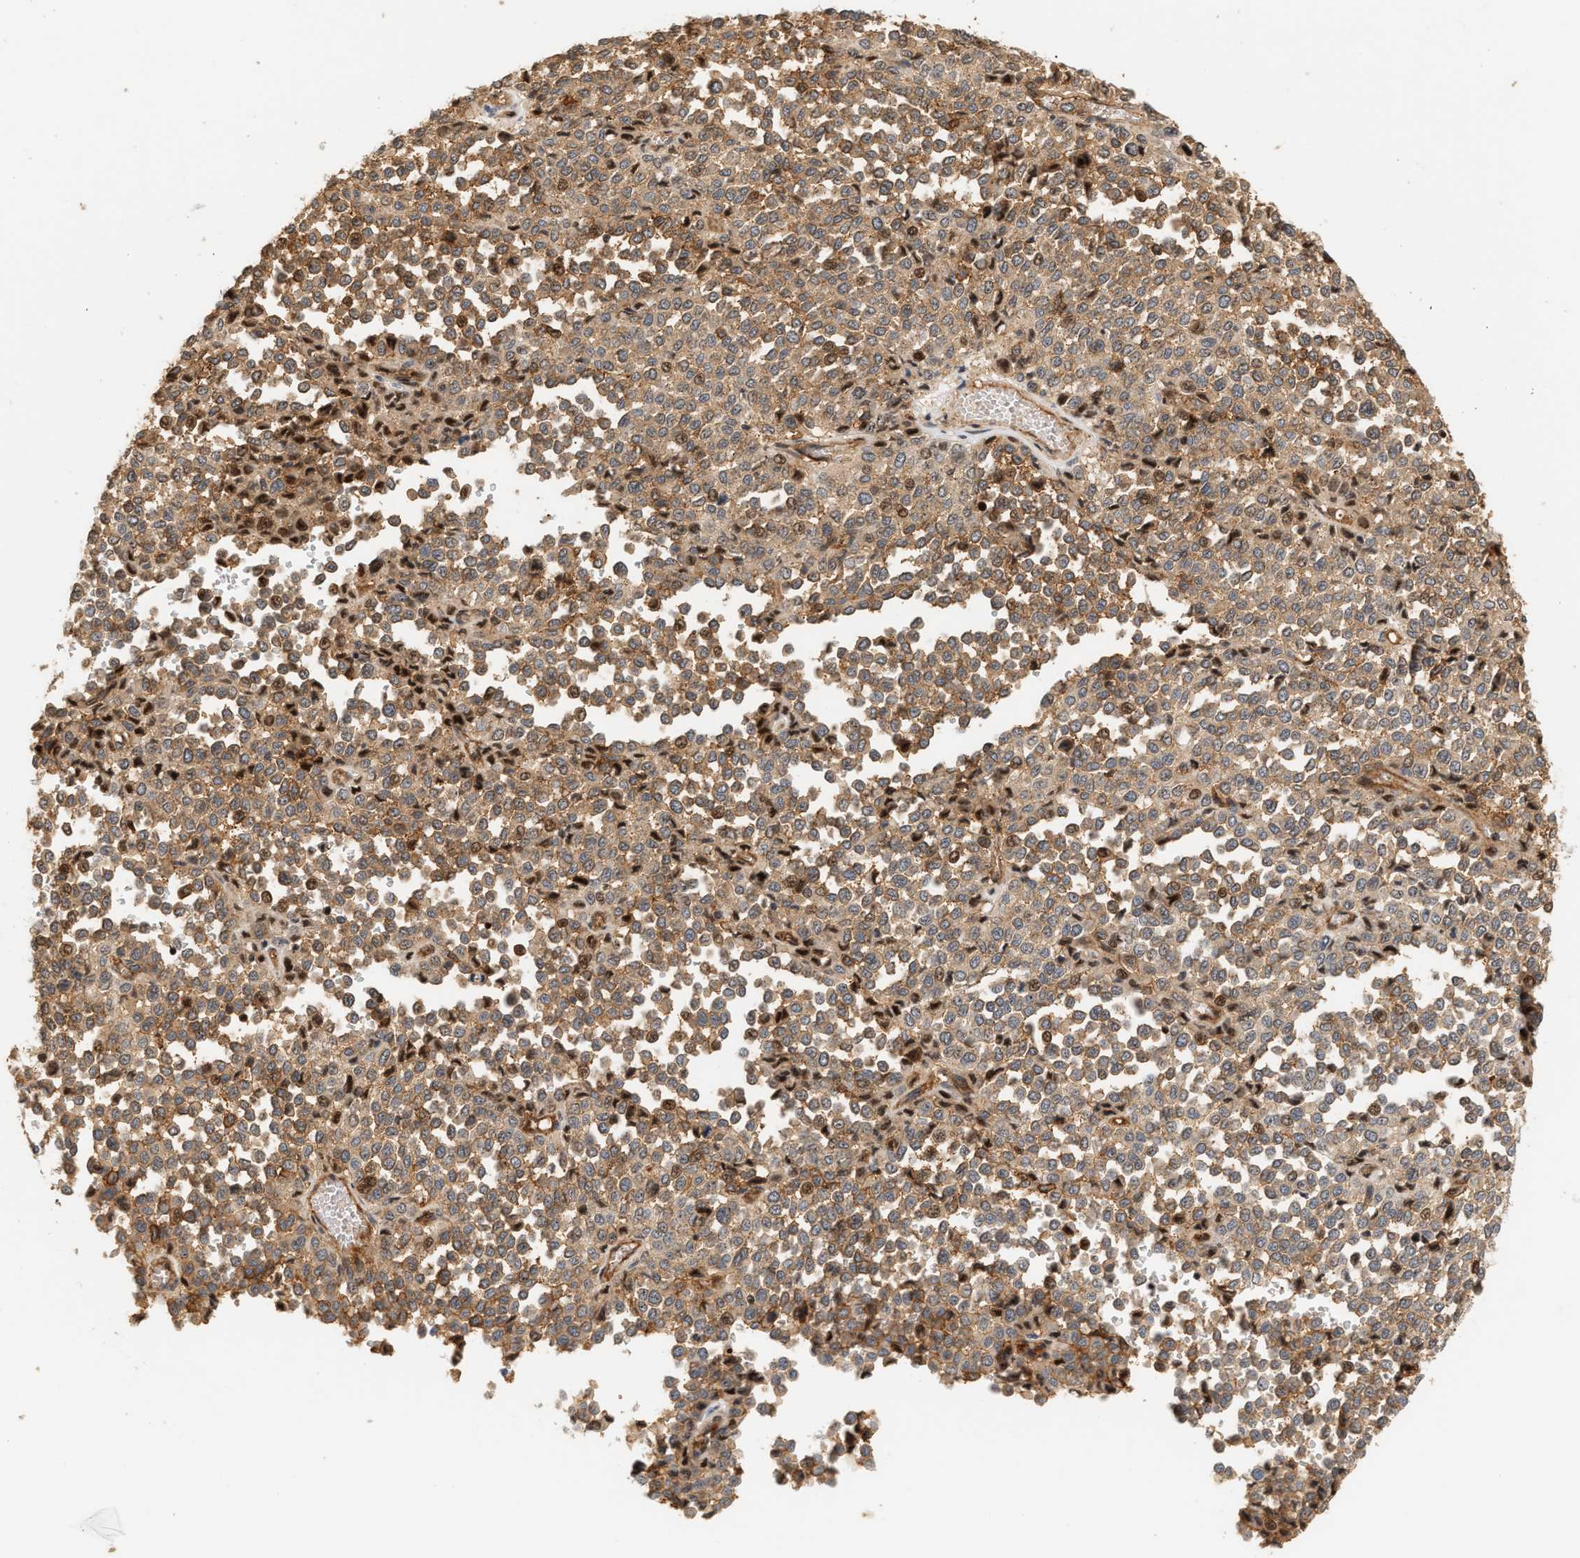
{"staining": {"intensity": "moderate", "quantity": ">75%", "location": "cytoplasmic/membranous"}, "tissue": "melanoma", "cell_type": "Tumor cells", "image_type": "cancer", "snomed": [{"axis": "morphology", "description": "Malignant melanoma, Metastatic site"}, {"axis": "topography", "description": "Pancreas"}], "caption": "Melanoma stained with a brown dye displays moderate cytoplasmic/membranous positive positivity in approximately >75% of tumor cells.", "gene": "PLXND1", "patient": {"sex": "female", "age": 30}}